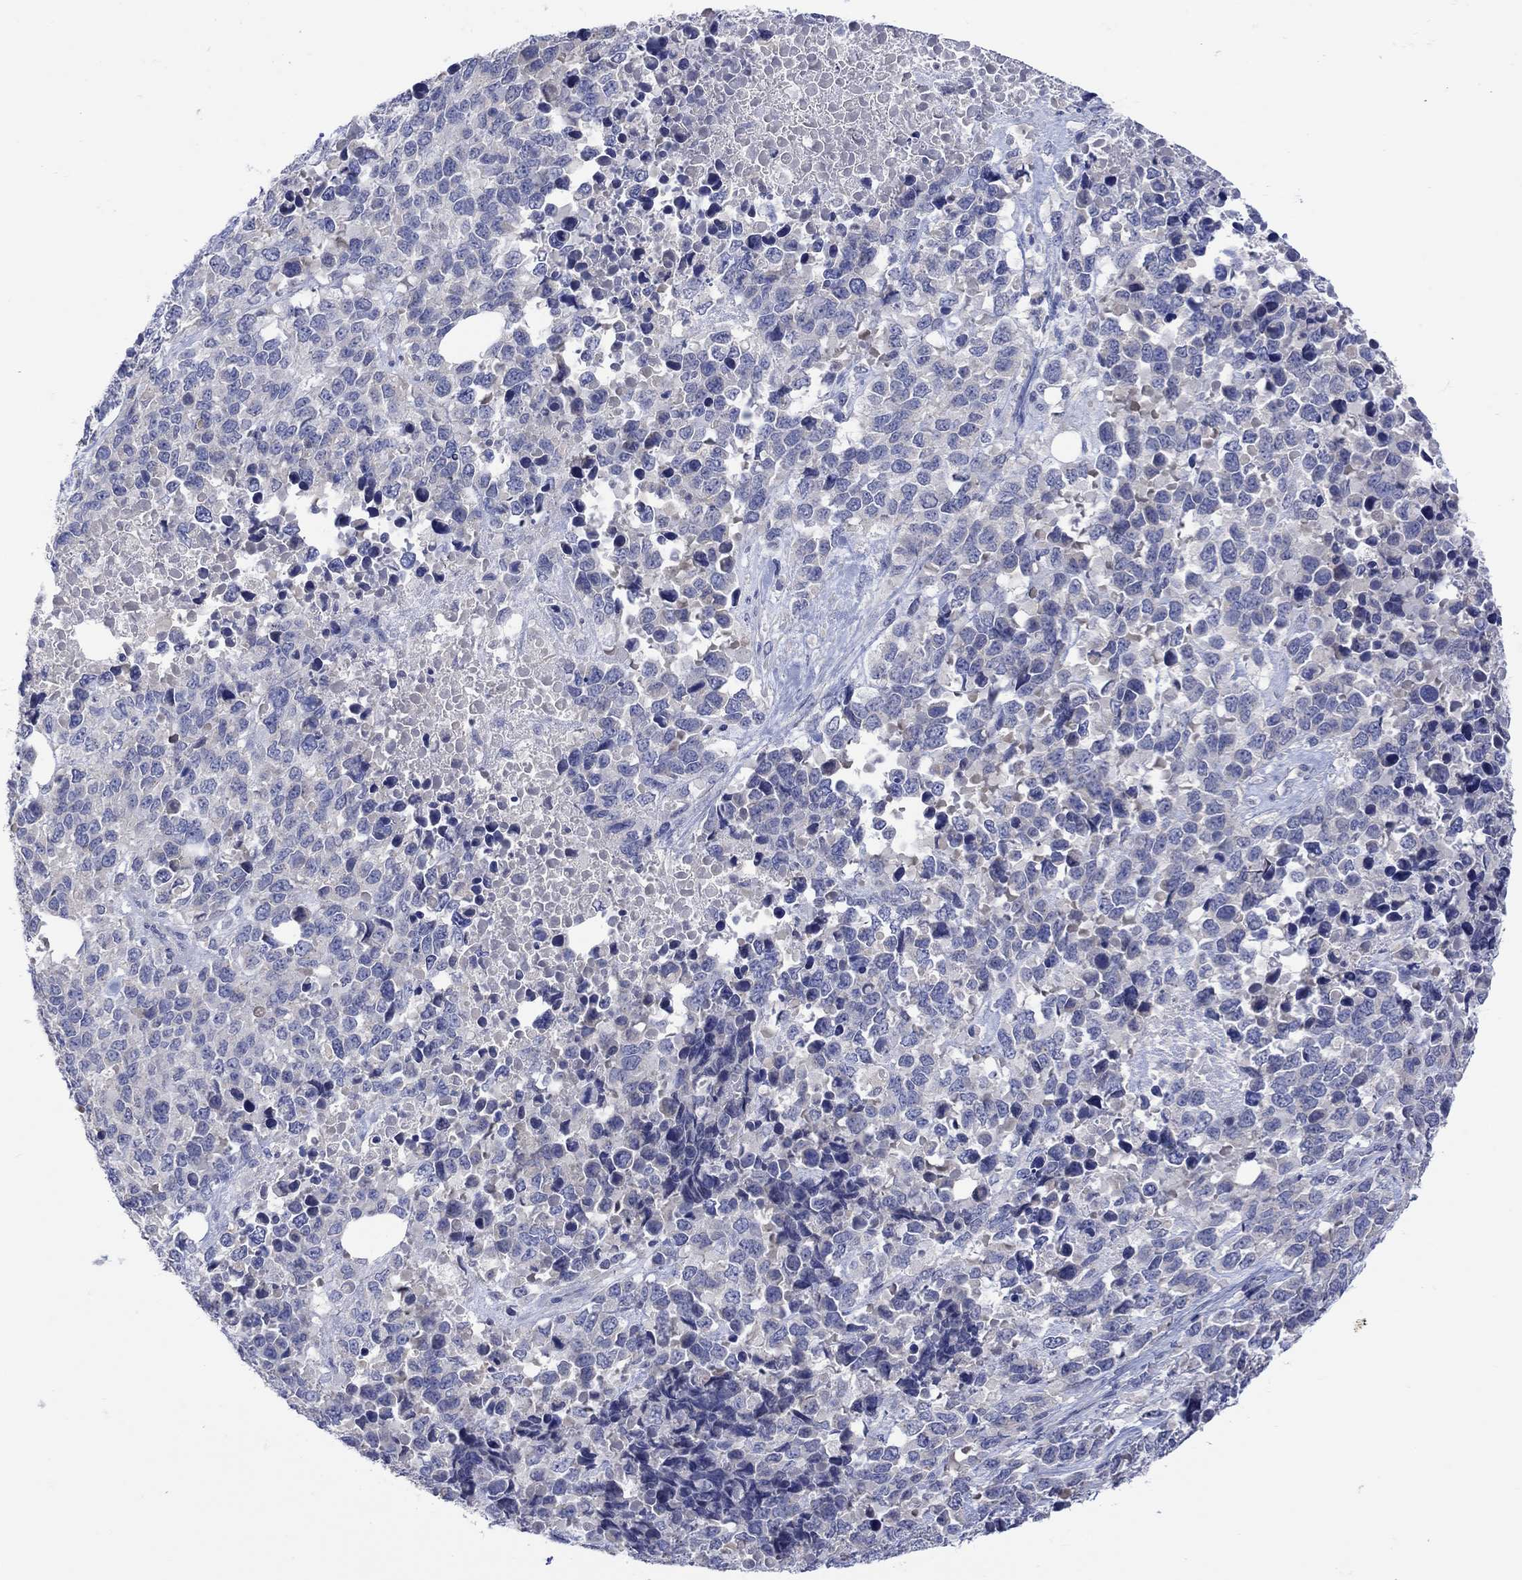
{"staining": {"intensity": "negative", "quantity": "none", "location": "none"}, "tissue": "melanoma", "cell_type": "Tumor cells", "image_type": "cancer", "snomed": [{"axis": "morphology", "description": "Malignant melanoma, Metastatic site"}, {"axis": "topography", "description": "Skin"}], "caption": "The histopathology image reveals no staining of tumor cells in malignant melanoma (metastatic site).", "gene": "MSI1", "patient": {"sex": "male", "age": 84}}